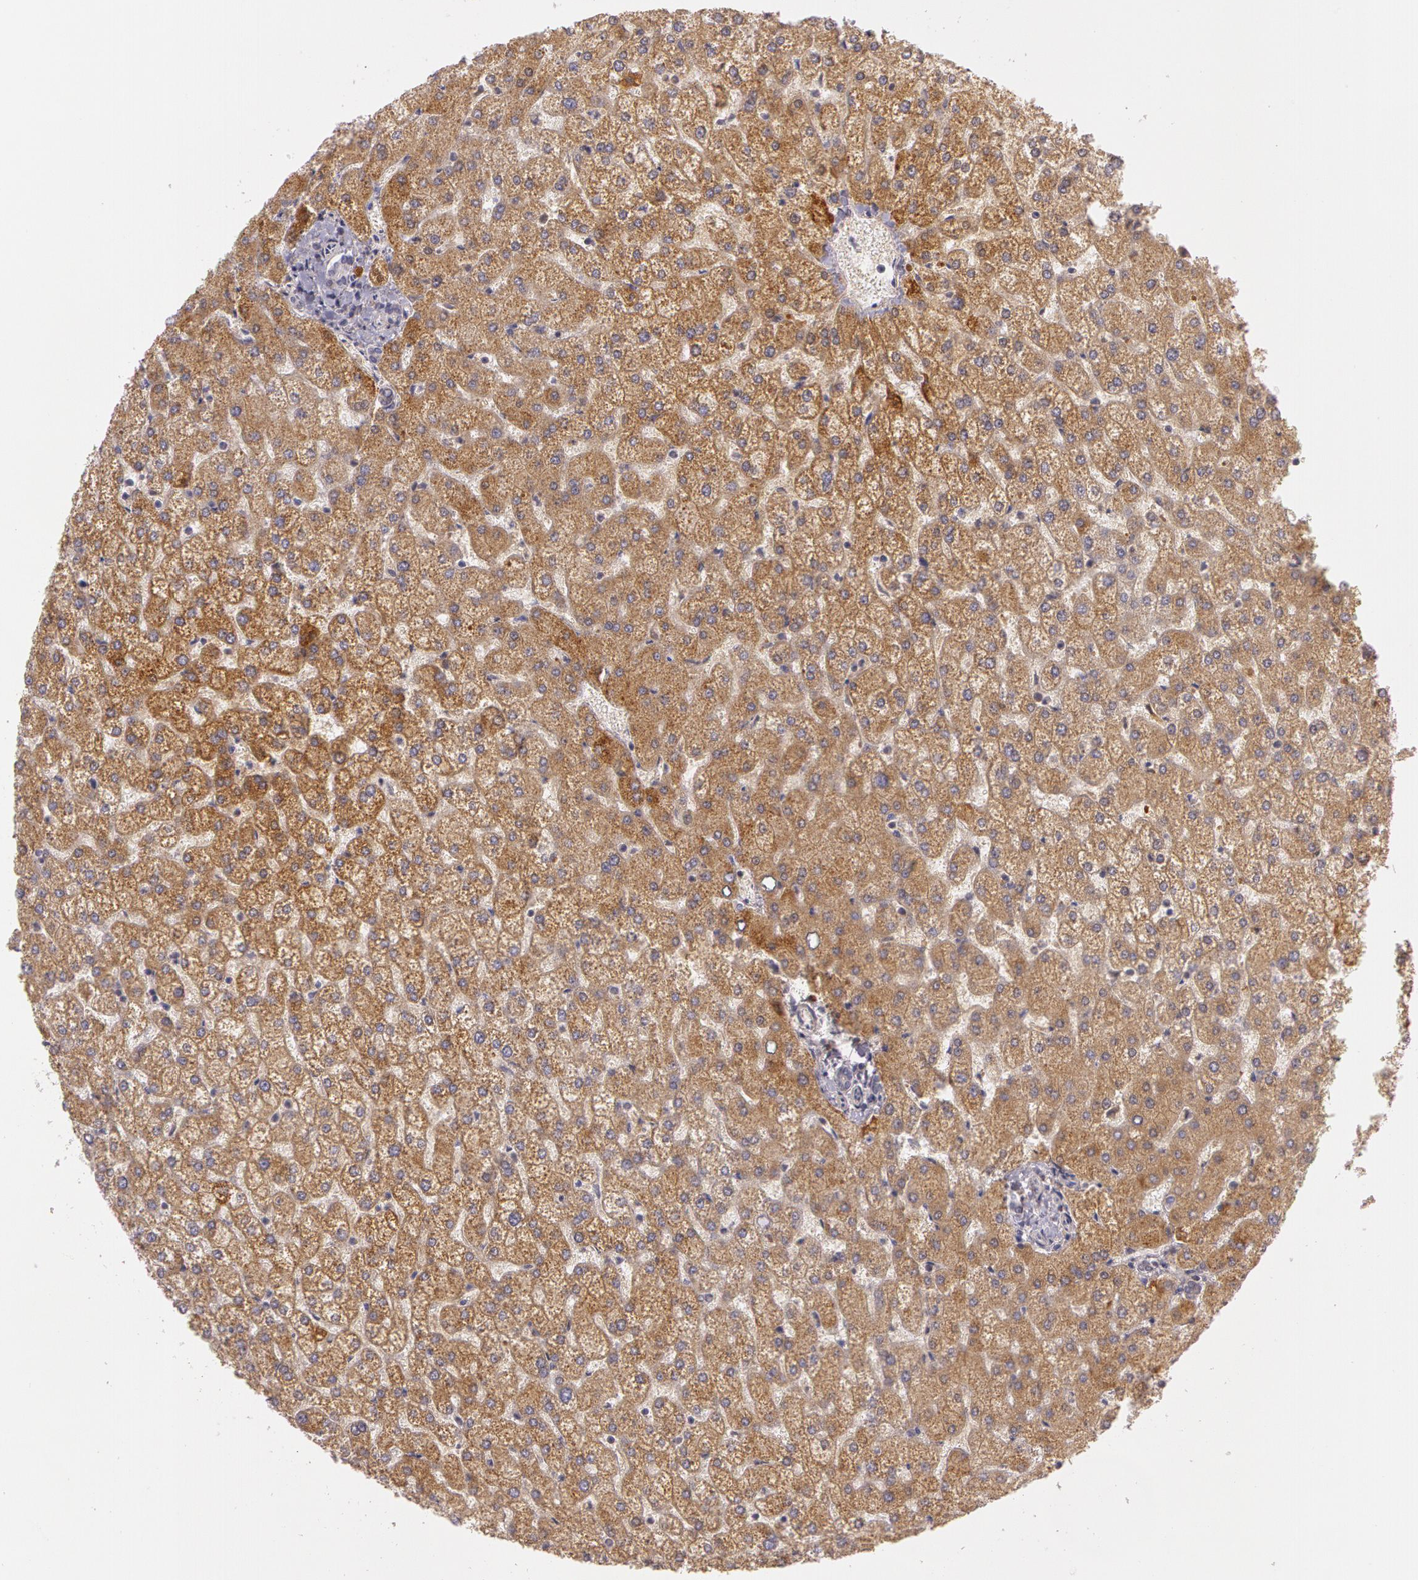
{"staining": {"intensity": "negative", "quantity": "none", "location": "none"}, "tissue": "liver", "cell_type": "Cholangiocytes", "image_type": "normal", "snomed": [{"axis": "morphology", "description": "Normal tissue, NOS"}, {"axis": "topography", "description": "Liver"}], "caption": "Immunohistochemistry (IHC) image of unremarkable liver: human liver stained with DAB (3,3'-diaminobenzidine) exhibits no significant protein expression in cholangiocytes. (IHC, brightfield microscopy, high magnification).", "gene": "OTC", "patient": {"sex": "female", "age": 32}}